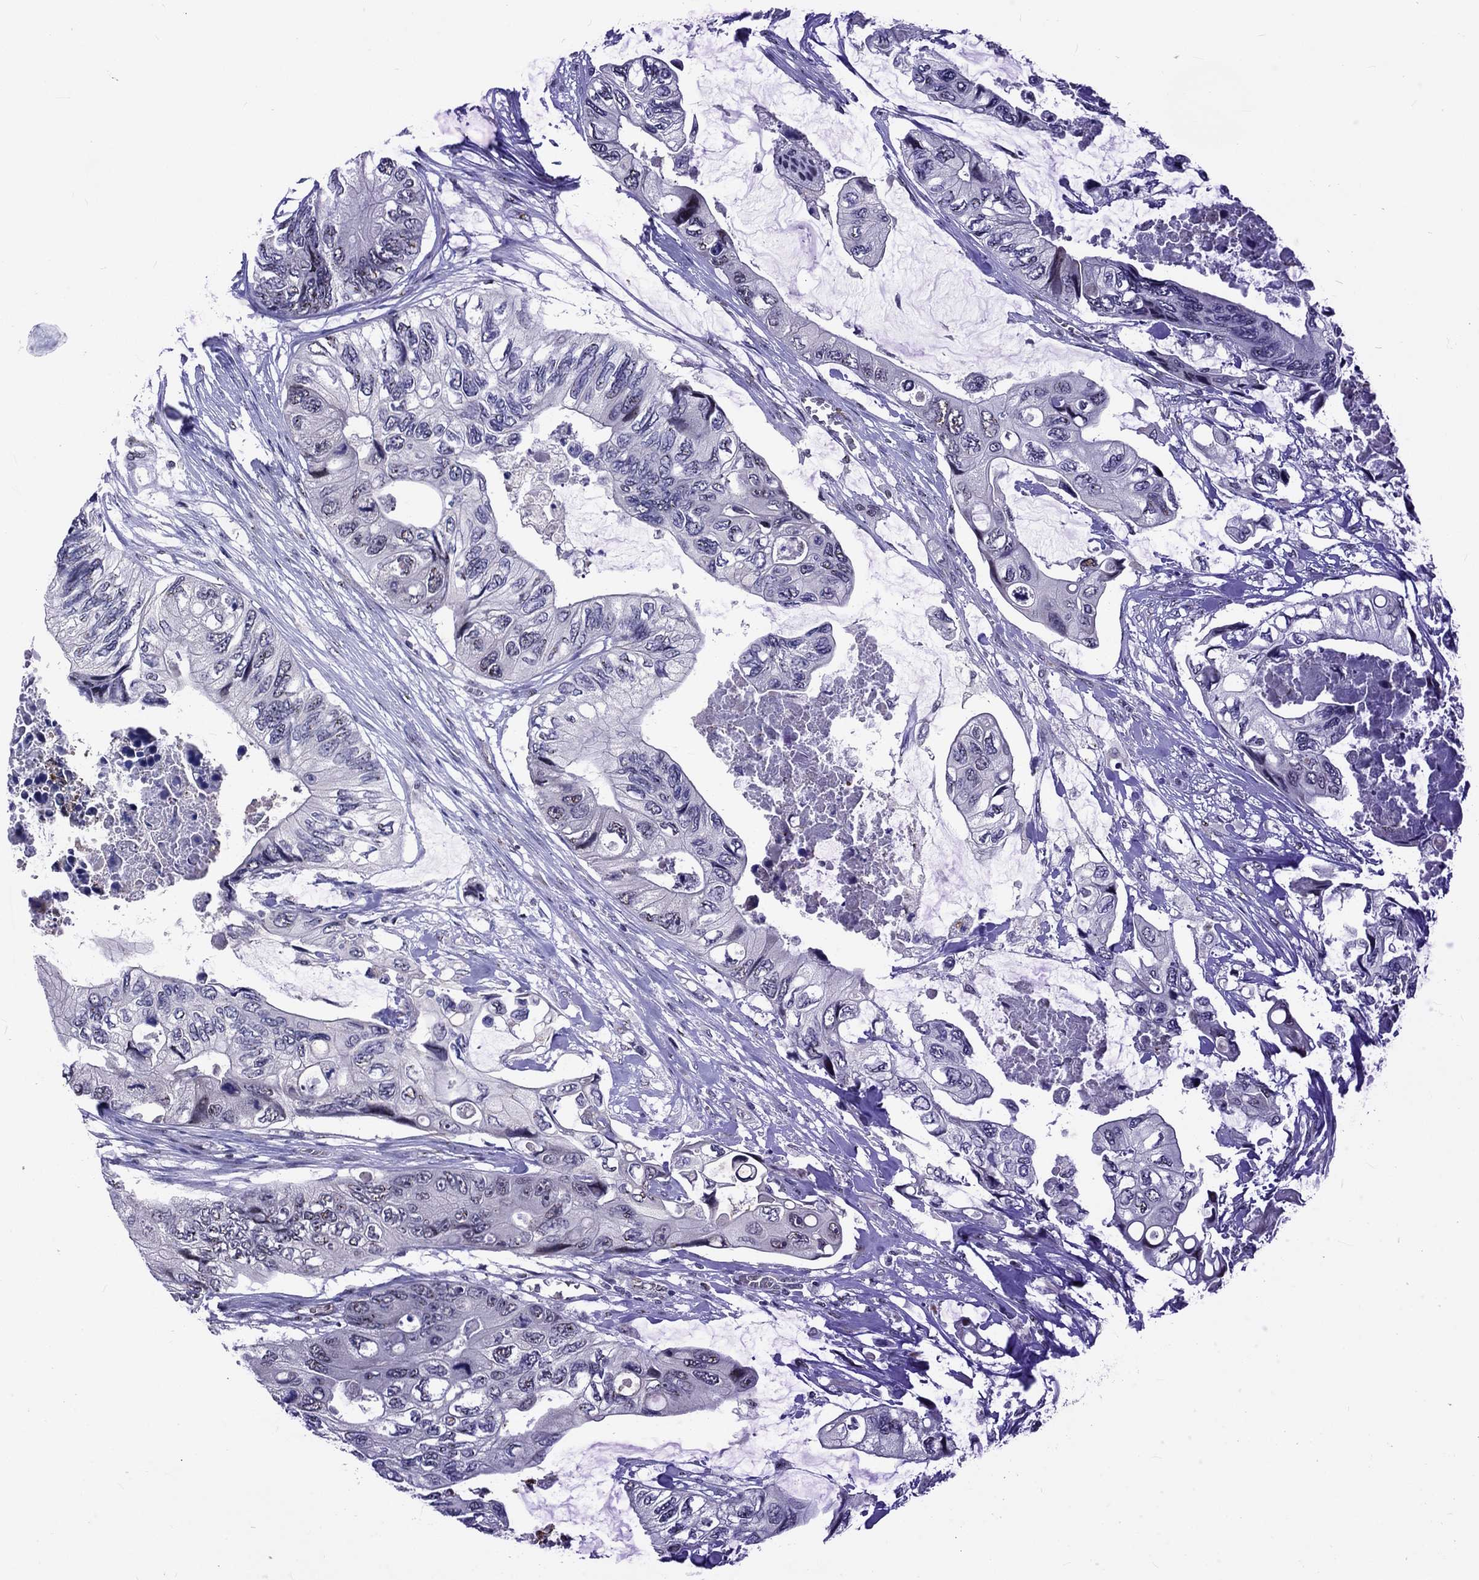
{"staining": {"intensity": "negative", "quantity": "none", "location": "none"}, "tissue": "colorectal cancer", "cell_type": "Tumor cells", "image_type": "cancer", "snomed": [{"axis": "morphology", "description": "Adenocarcinoma, NOS"}, {"axis": "topography", "description": "Rectum"}], "caption": "The image reveals no staining of tumor cells in colorectal cancer.", "gene": "ZBED1", "patient": {"sex": "male", "age": 63}}